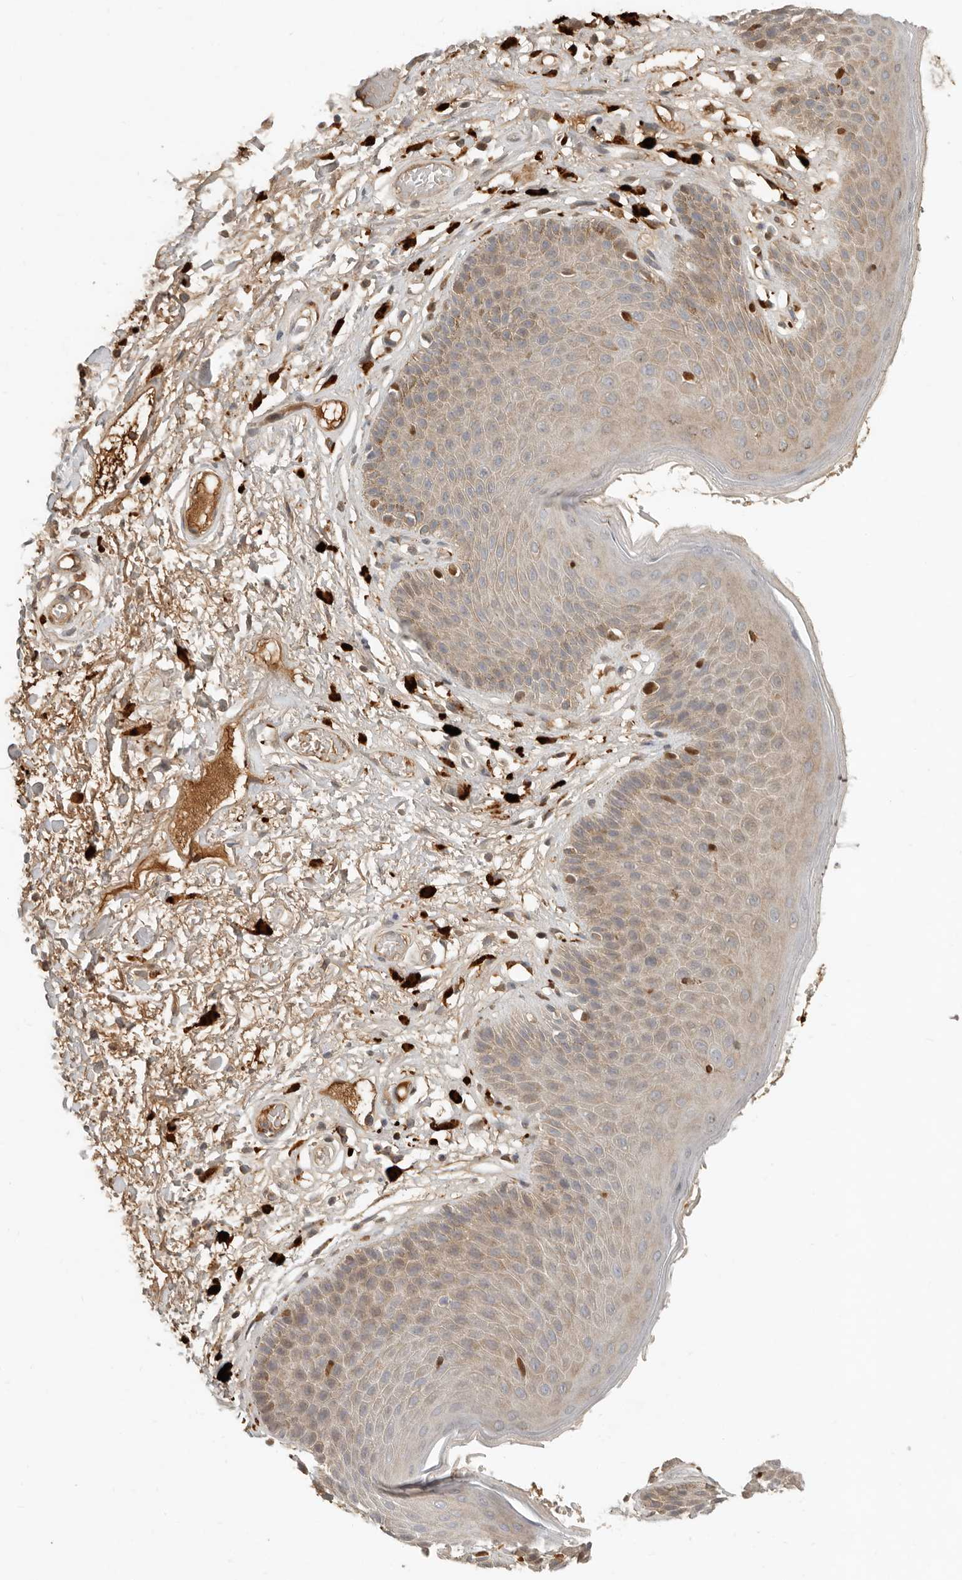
{"staining": {"intensity": "weak", "quantity": "25%-75%", "location": "cytoplasmic/membranous"}, "tissue": "skin", "cell_type": "Epidermal cells", "image_type": "normal", "snomed": [{"axis": "morphology", "description": "Normal tissue, NOS"}, {"axis": "topography", "description": "Anal"}], "caption": "Unremarkable skin exhibits weak cytoplasmic/membranous staining in about 25%-75% of epidermal cells, visualized by immunohistochemistry. Nuclei are stained in blue.", "gene": "KLHL38", "patient": {"sex": "male", "age": 74}}